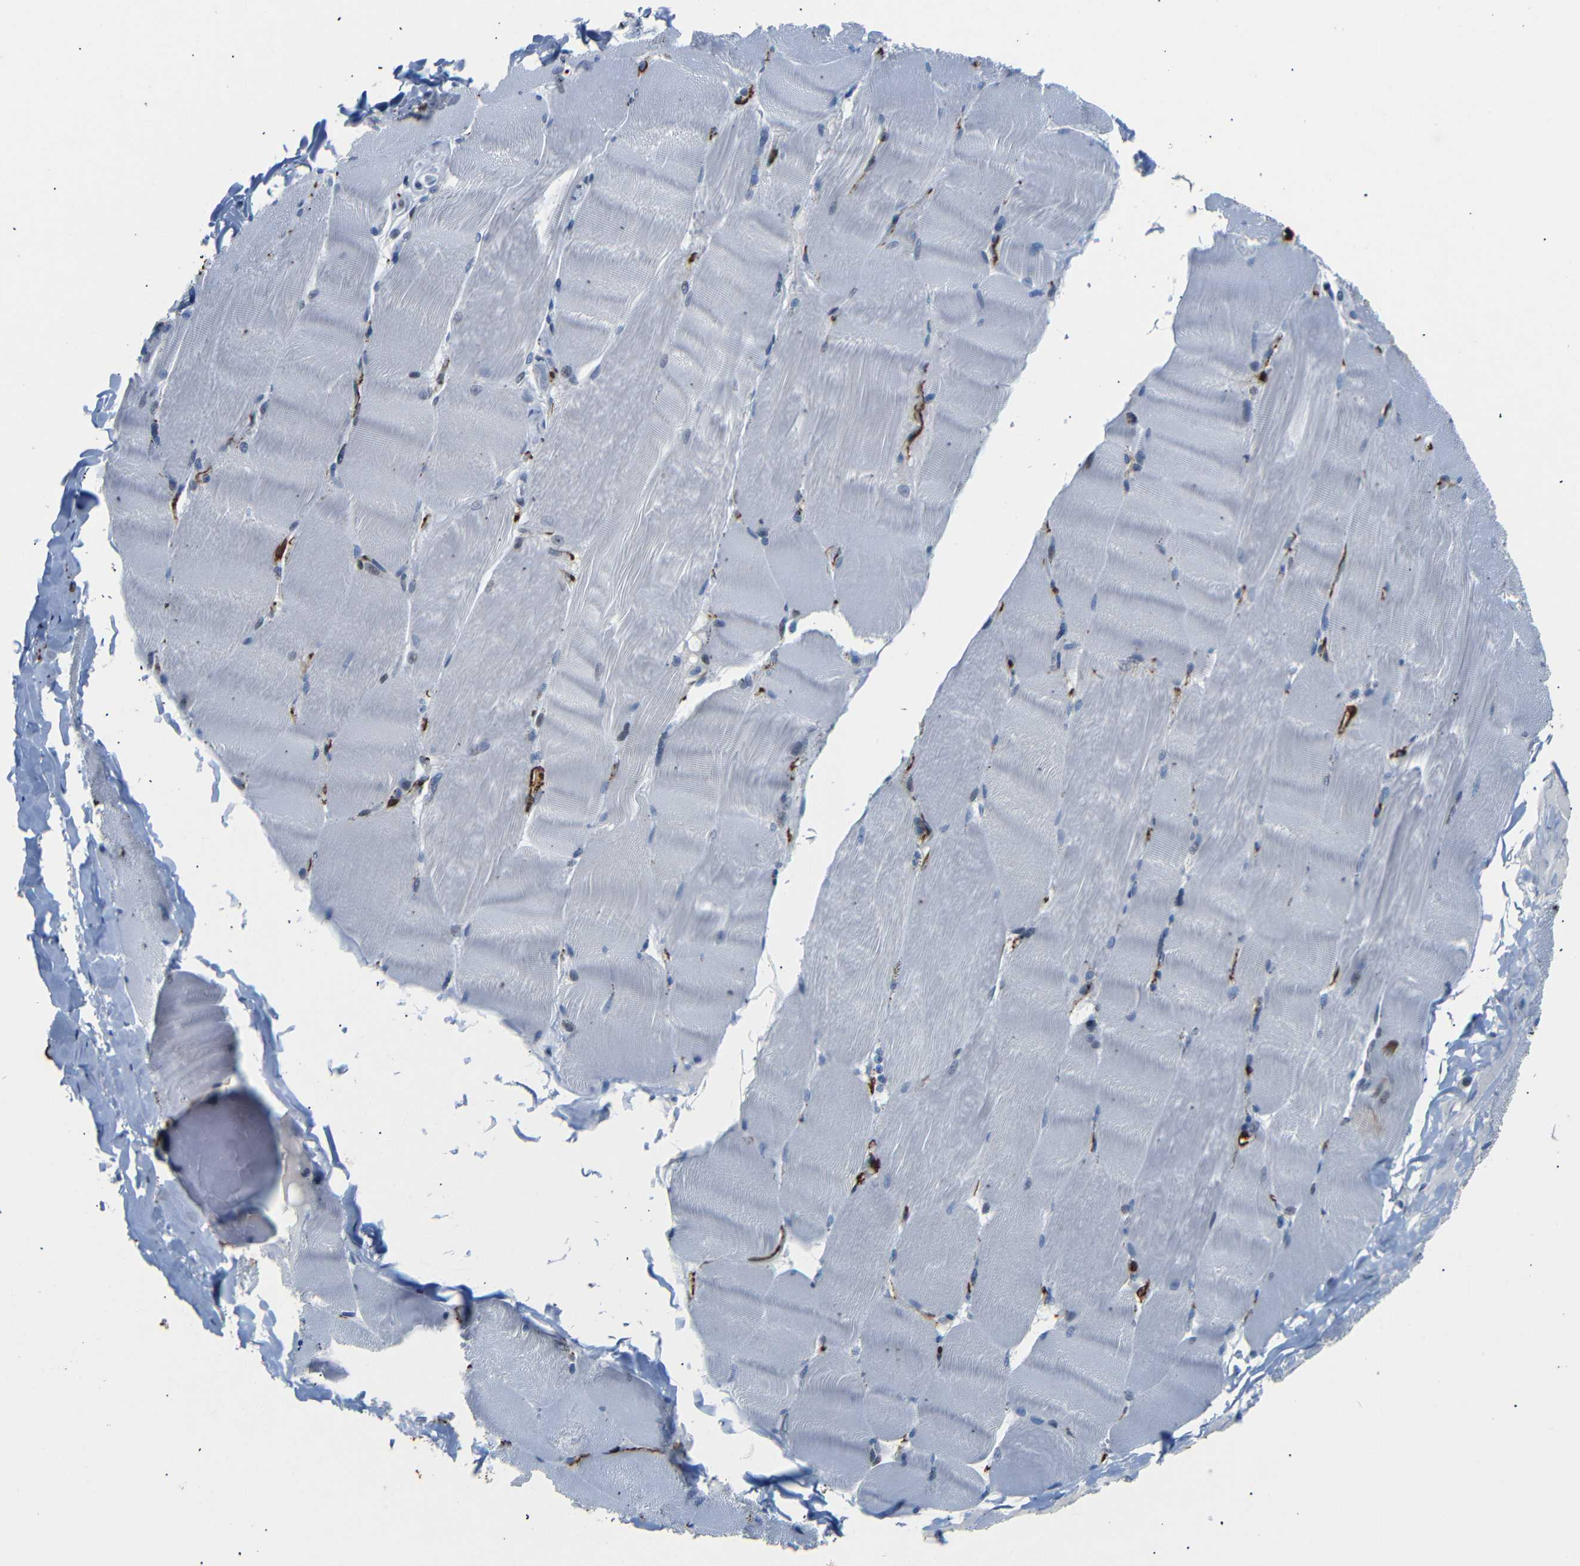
{"staining": {"intensity": "negative", "quantity": "none", "location": "none"}, "tissue": "skeletal muscle", "cell_type": "Myocytes", "image_type": "normal", "snomed": [{"axis": "morphology", "description": "Normal tissue, NOS"}, {"axis": "topography", "description": "Skin"}, {"axis": "topography", "description": "Skeletal muscle"}], "caption": "Myocytes are negative for brown protein staining in normal skeletal muscle. (Brightfield microscopy of DAB (3,3'-diaminobenzidine) immunohistochemistry at high magnification).", "gene": "ACTA2", "patient": {"sex": "male", "age": 83}}